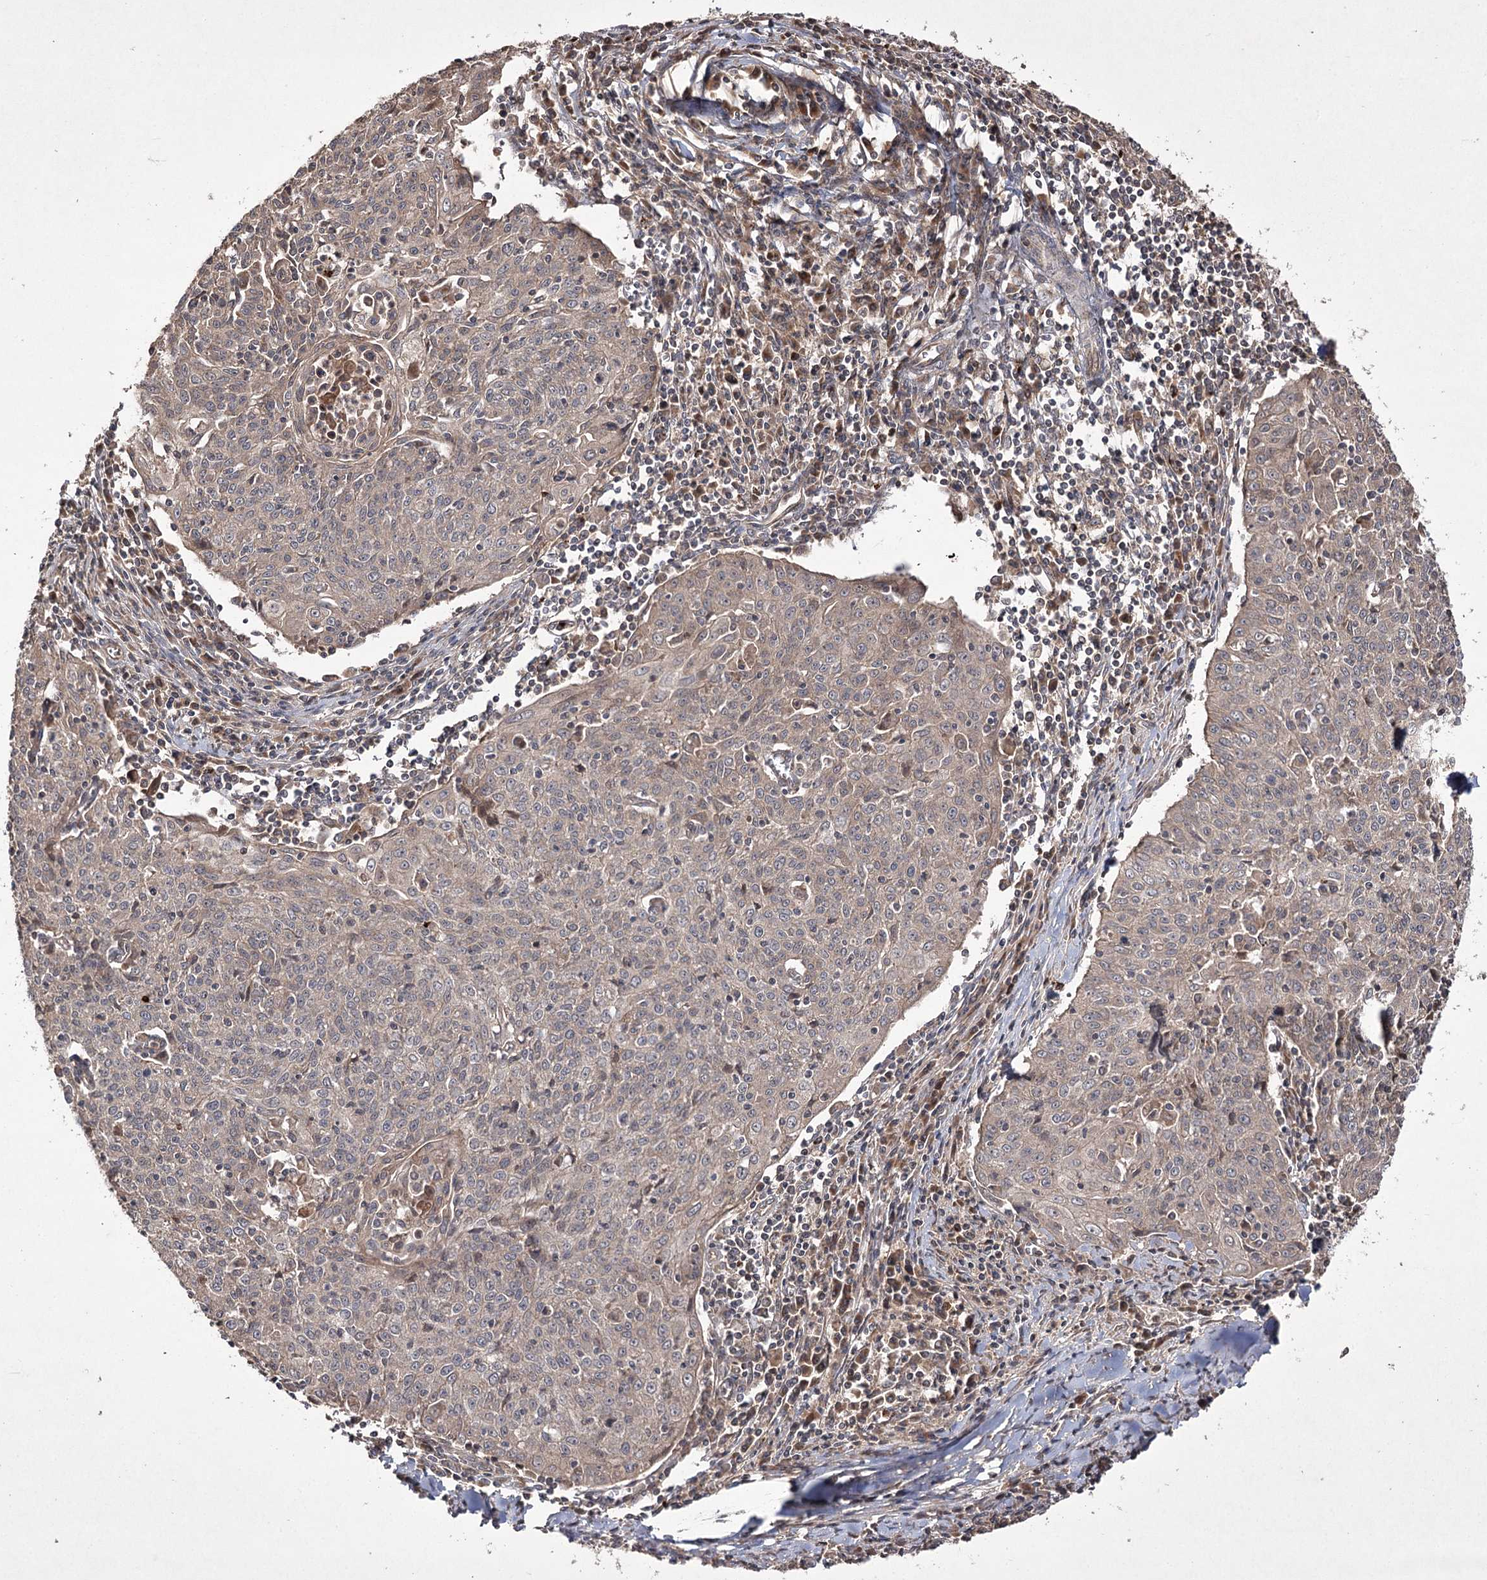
{"staining": {"intensity": "weak", "quantity": "<25%", "location": "cytoplasmic/membranous"}, "tissue": "cervical cancer", "cell_type": "Tumor cells", "image_type": "cancer", "snomed": [{"axis": "morphology", "description": "Squamous cell carcinoma, NOS"}, {"axis": "topography", "description": "Cervix"}], "caption": "Immunohistochemistry photomicrograph of neoplastic tissue: human squamous cell carcinoma (cervical) stained with DAB (3,3'-diaminobenzidine) demonstrates no significant protein staining in tumor cells. (IHC, brightfield microscopy, high magnification).", "gene": "FANCL", "patient": {"sex": "female", "age": 48}}